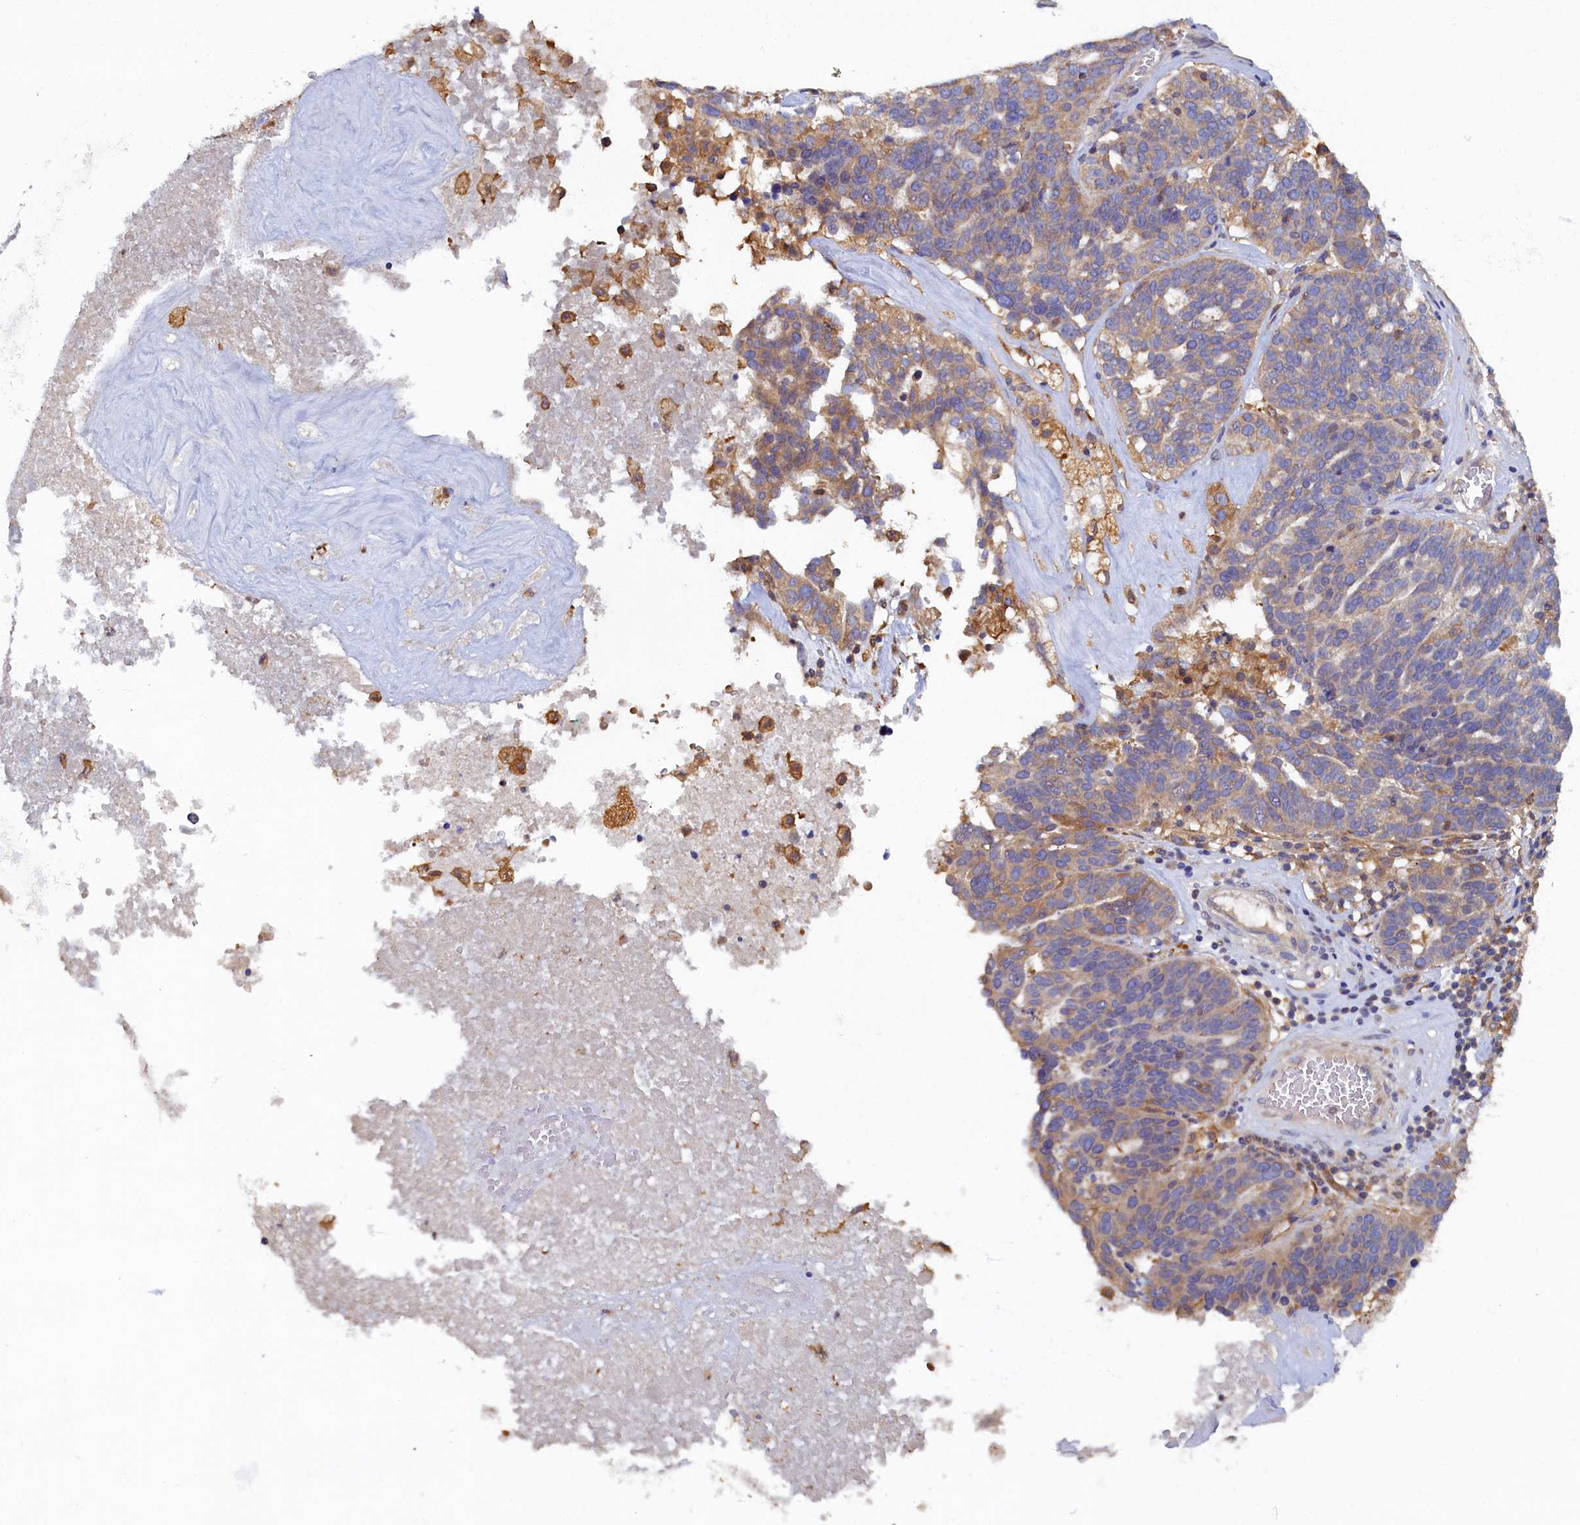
{"staining": {"intensity": "moderate", "quantity": "25%-75%", "location": "cytoplasmic/membranous"}, "tissue": "ovarian cancer", "cell_type": "Tumor cells", "image_type": "cancer", "snomed": [{"axis": "morphology", "description": "Cystadenocarcinoma, serous, NOS"}, {"axis": "topography", "description": "Ovary"}], "caption": "Moderate cytoplasmic/membranous expression is seen in approximately 25%-75% of tumor cells in ovarian serous cystadenocarcinoma.", "gene": "TIMM8B", "patient": {"sex": "female", "age": 59}}